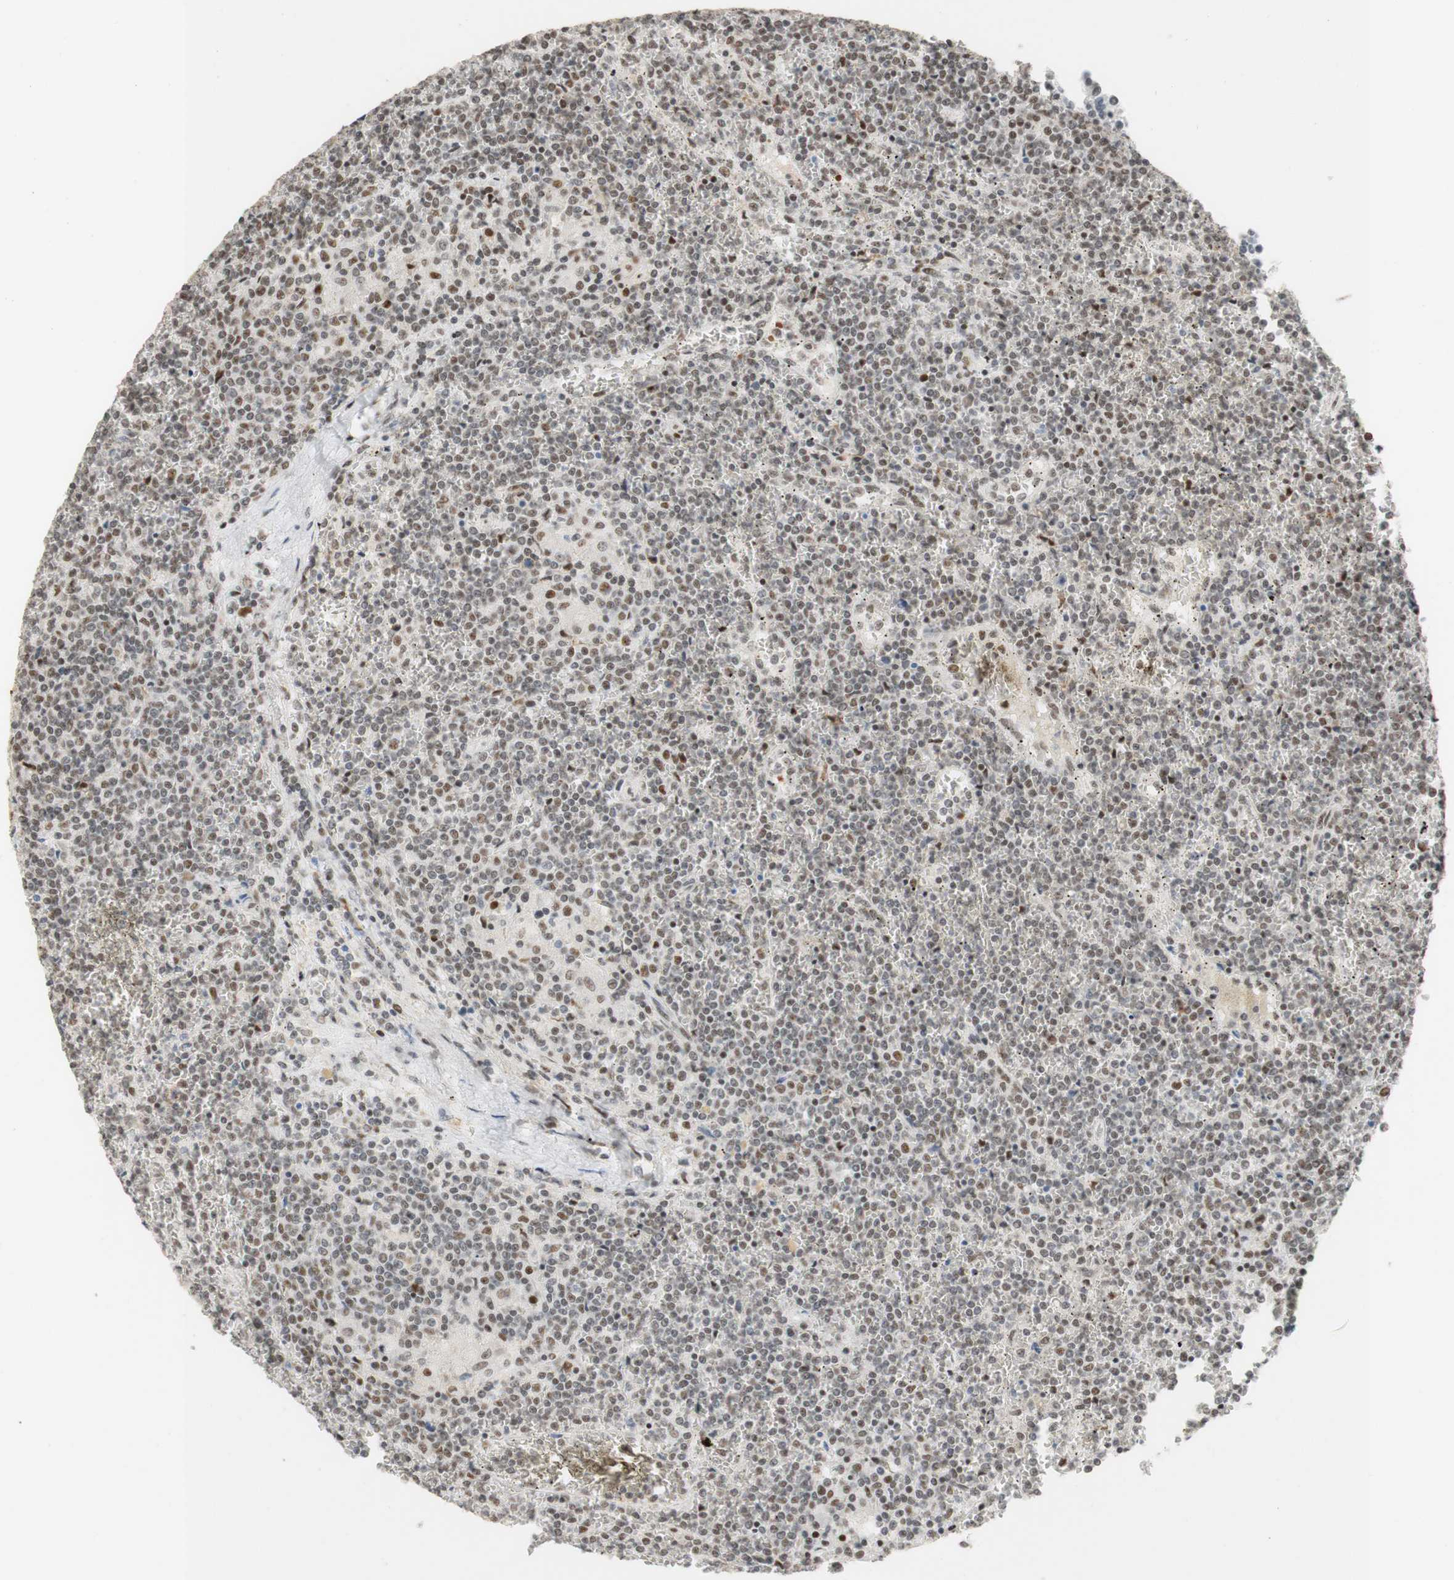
{"staining": {"intensity": "weak", "quantity": "25%-75%", "location": "nuclear"}, "tissue": "lymphoma", "cell_type": "Tumor cells", "image_type": "cancer", "snomed": [{"axis": "morphology", "description": "Malignant lymphoma, non-Hodgkin's type, Low grade"}, {"axis": "topography", "description": "Spleen"}], "caption": "Immunohistochemical staining of malignant lymphoma, non-Hodgkin's type (low-grade) displays low levels of weak nuclear protein staining in about 25%-75% of tumor cells.", "gene": "SAP18", "patient": {"sex": "female", "age": 19}}